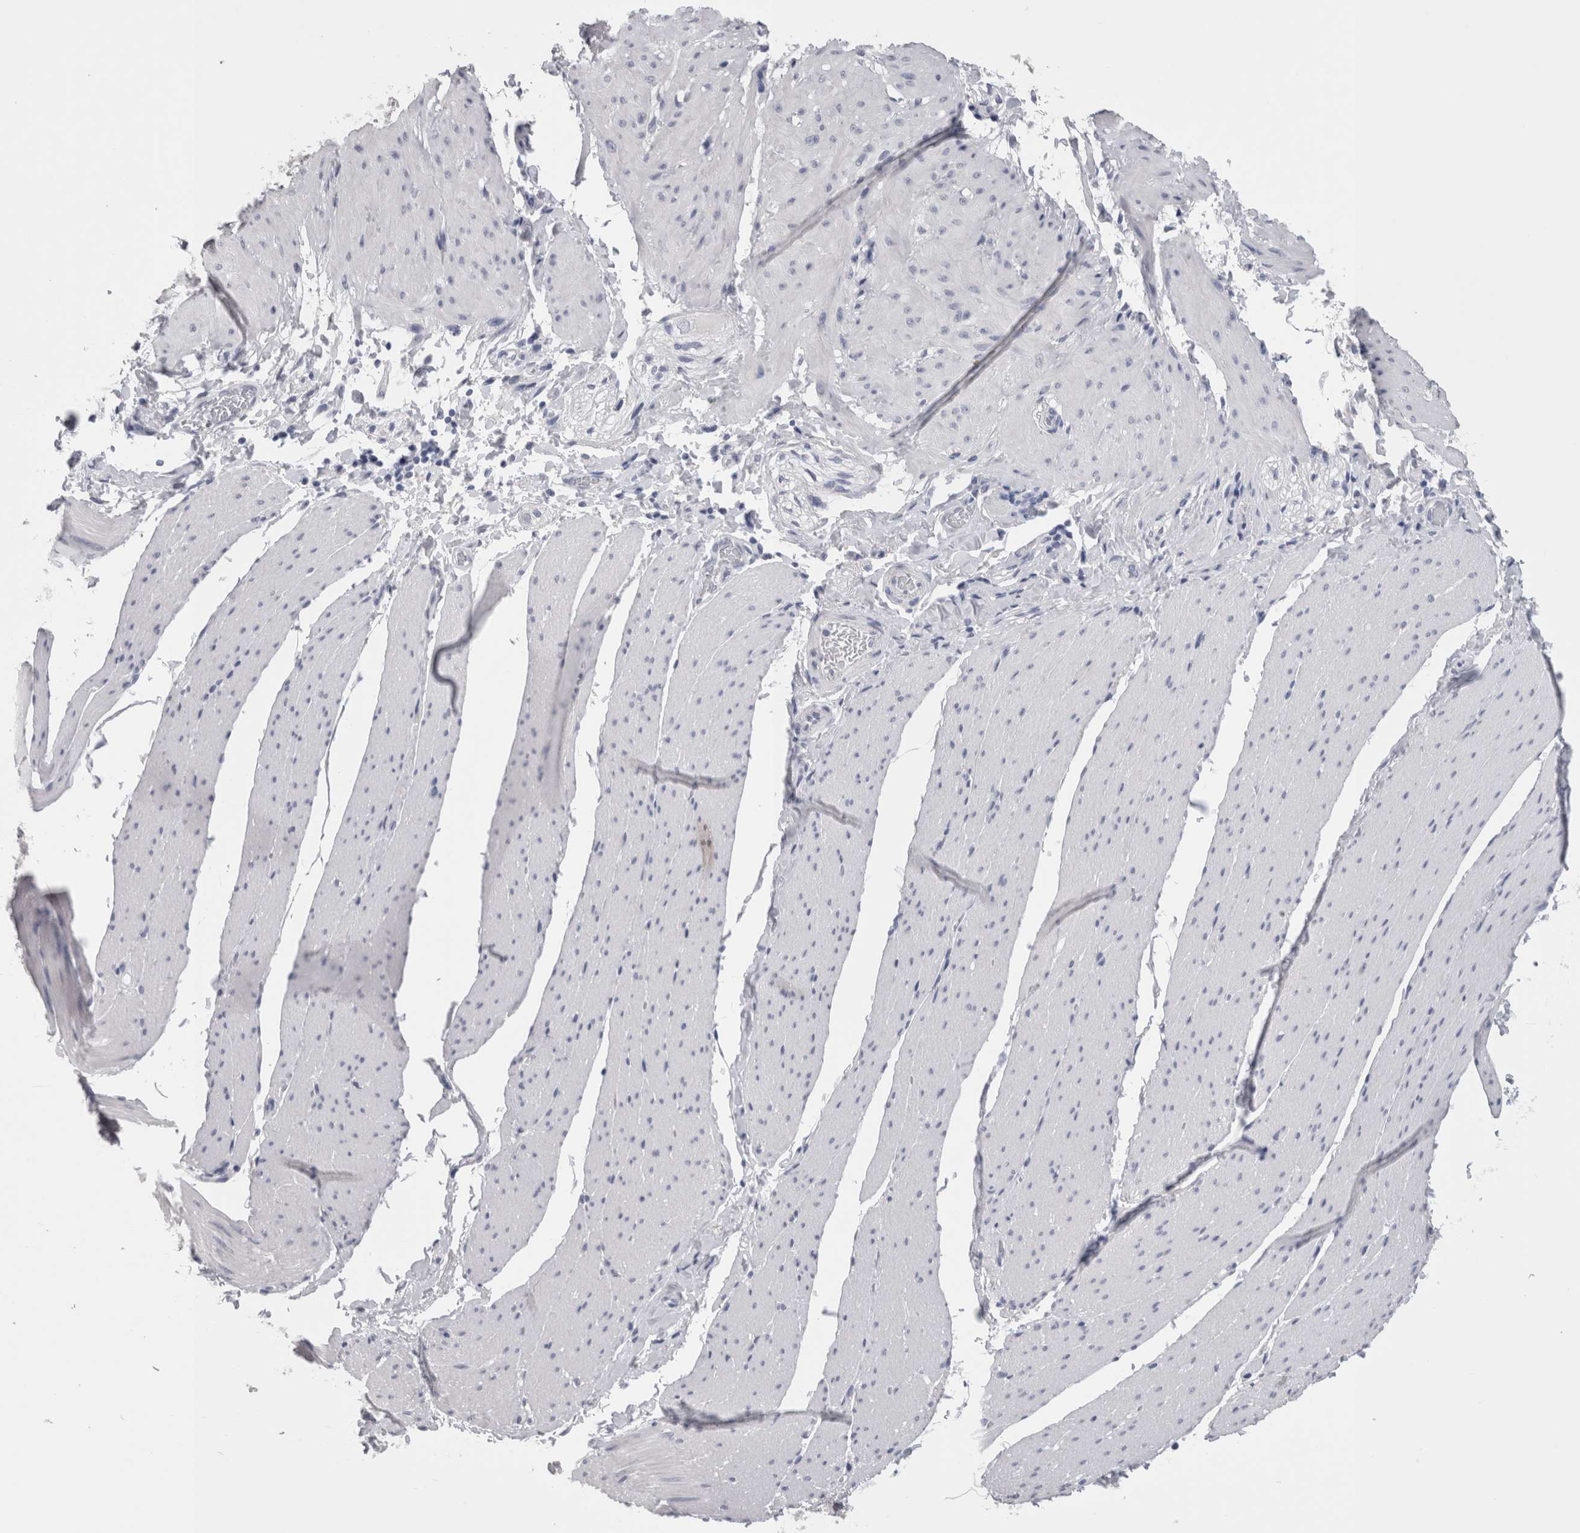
{"staining": {"intensity": "negative", "quantity": "none", "location": "none"}, "tissue": "smooth muscle", "cell_type": "Smooth muscle cells", "image_type": "normal", "snomed": [{"axis": "morphology", "description": "Normal tissue, NOS"}, {"axis": "topography", "description": "Smooth muscle"}, {"axis": "topography", "description": "Small intestine"}], "caption": "Smooth muscle cells show no significant staining in benign smooth muscle.", "gene": "CA8", "patient": {"sex": "female", "age": 84}}